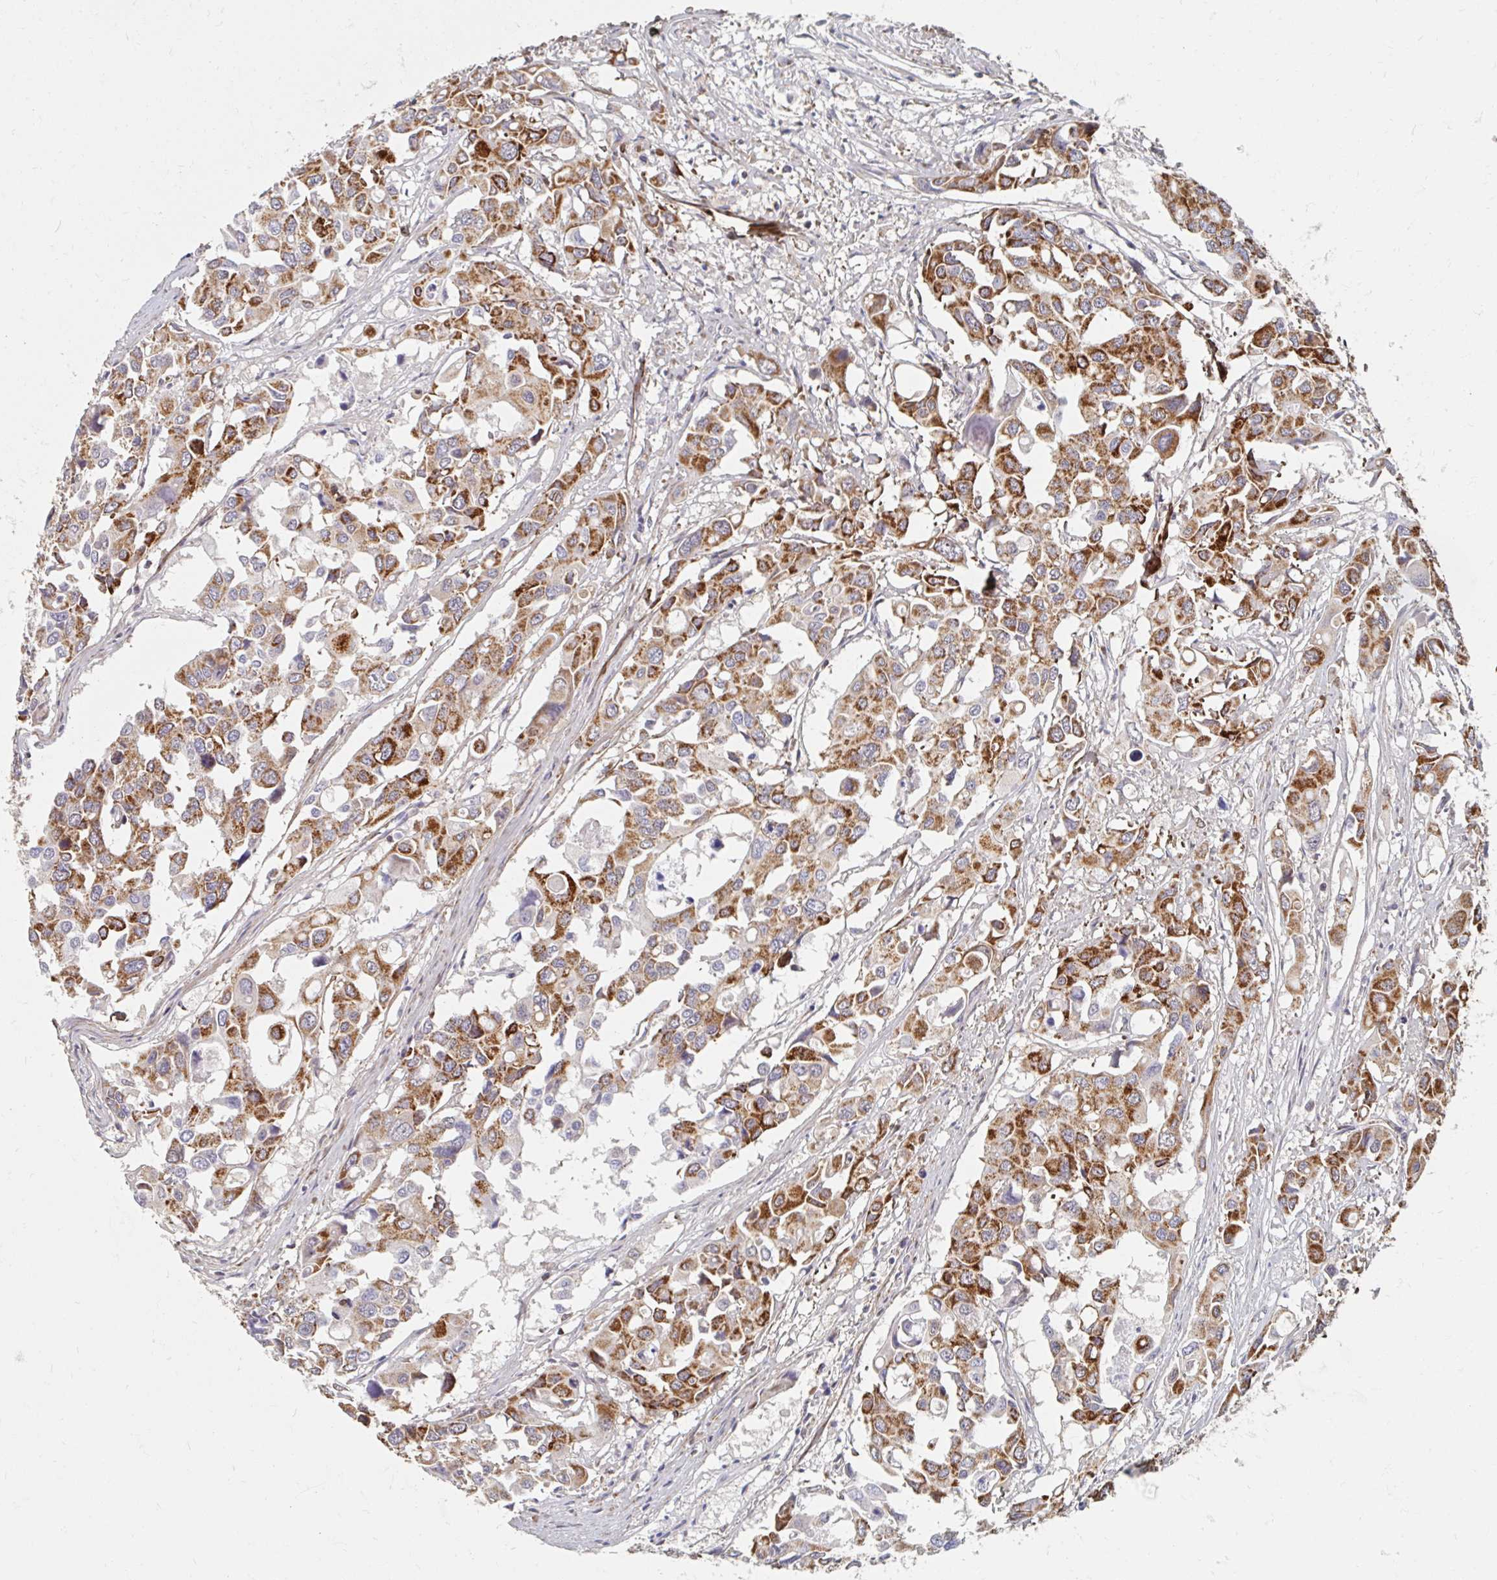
{"staining": {"intensity": "moderate", "quantity": ">75%", "location": "cytoplasmic/membranous"}, "tissue": "colorectal cancer", "cell_type": "Tumor cells", "image_type": "cancer", "snomed": [{"axis": "morphology", "description": "Adenocarcinoma, NOS"}, {"axis": "topography", "description": "Colon"}], "caption": "Colorectal cancer stained with immunohistochemistry shows moderate cytoplasmic/membranous expression in about >75% of tumor cells.", "gene": "MAVS", "patient": {"sex": "male", "age": 77}}